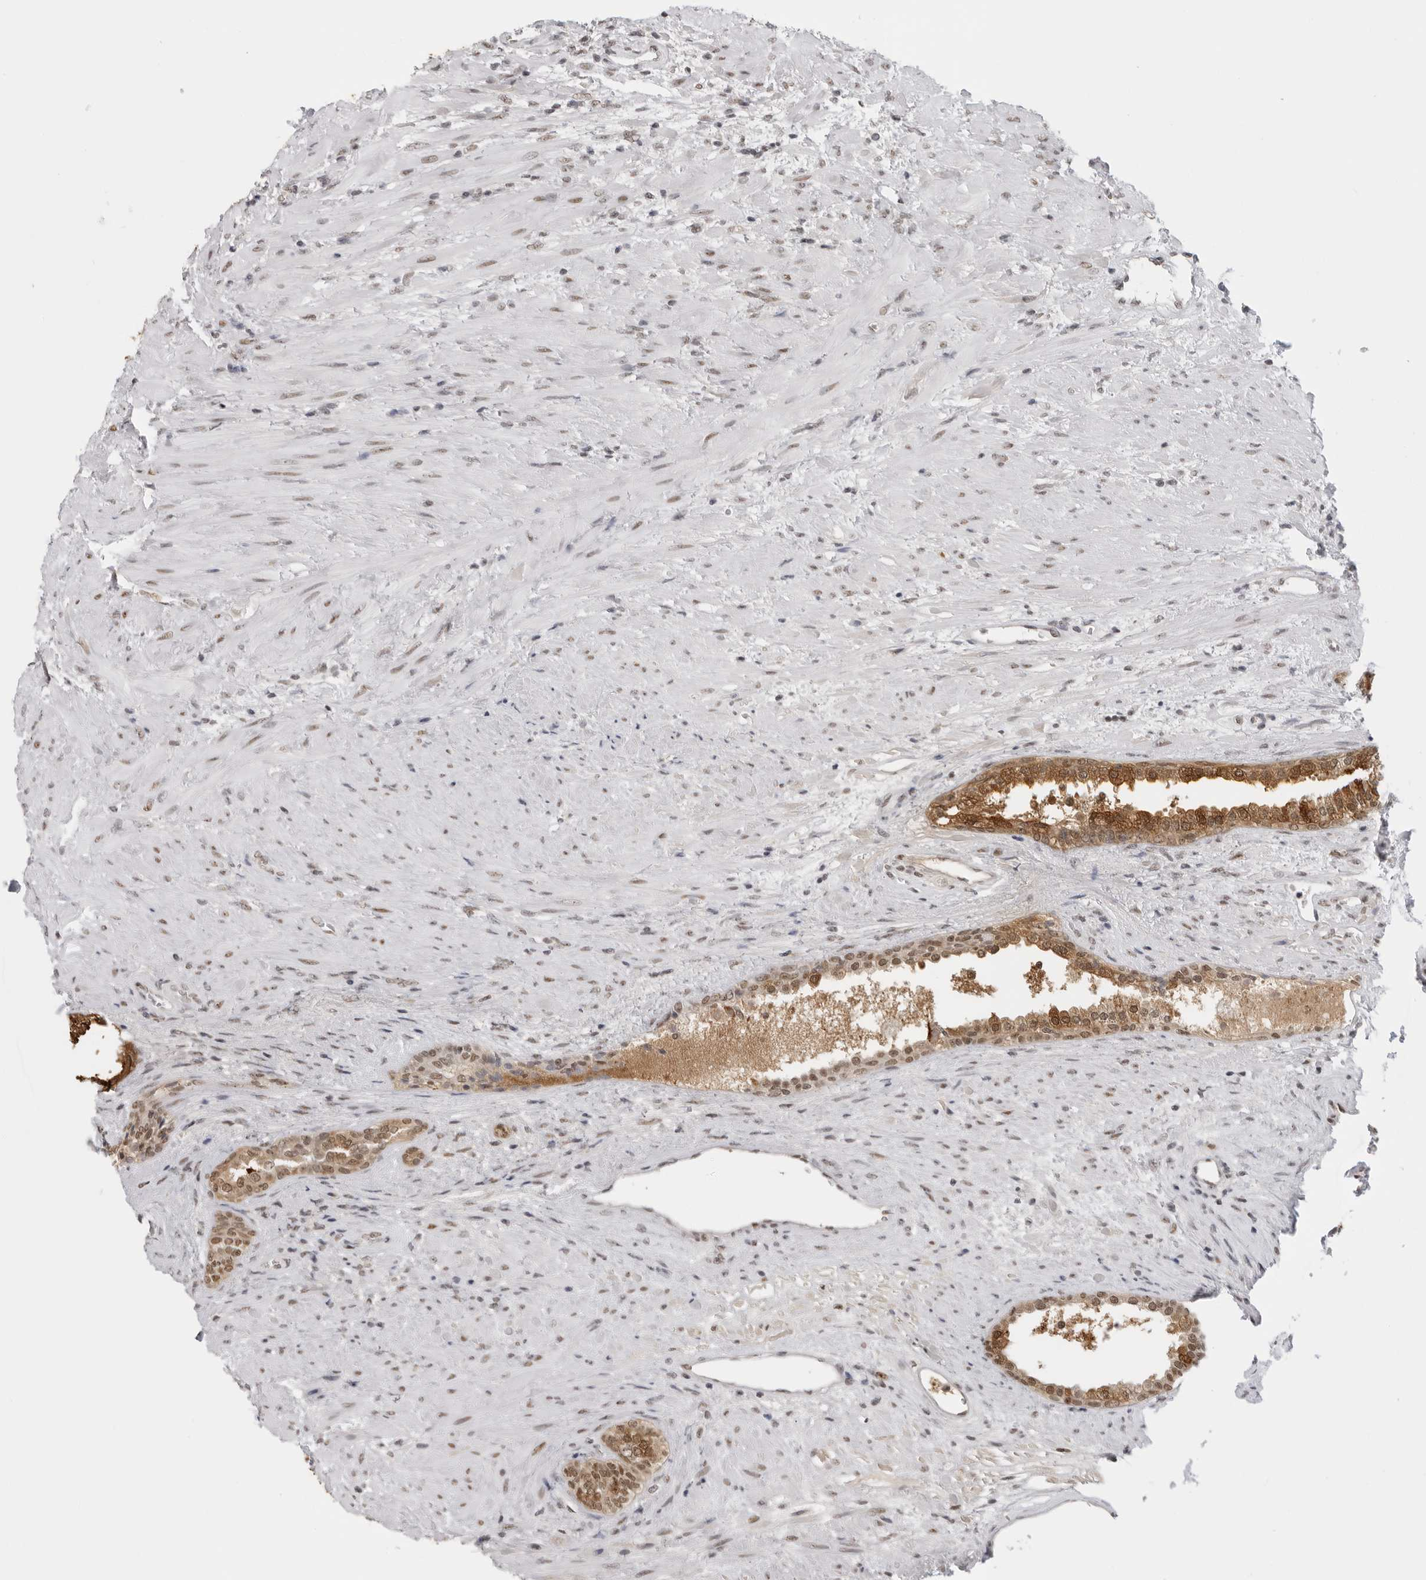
{"staining": {"intensity": "strong", "quantity": ">75%", "location": "cytoplasmic/membranous,nuclear"}, "tissue": "prostate", "cell_type": "Glandular cells", "image_type": "normal", "snomed": [{"axis": "morphology", "description": "Normal tissue, NOS"}, {"axis": "topography", "description": "Prostate"}], "caption": "The immunohistochemical stain labels strong cytoplasmic/membranous,nuclear positivity in glandular cells of benign prostate.", "gene": "RPA2", "patient": {"sex": "male", "age": 76}}